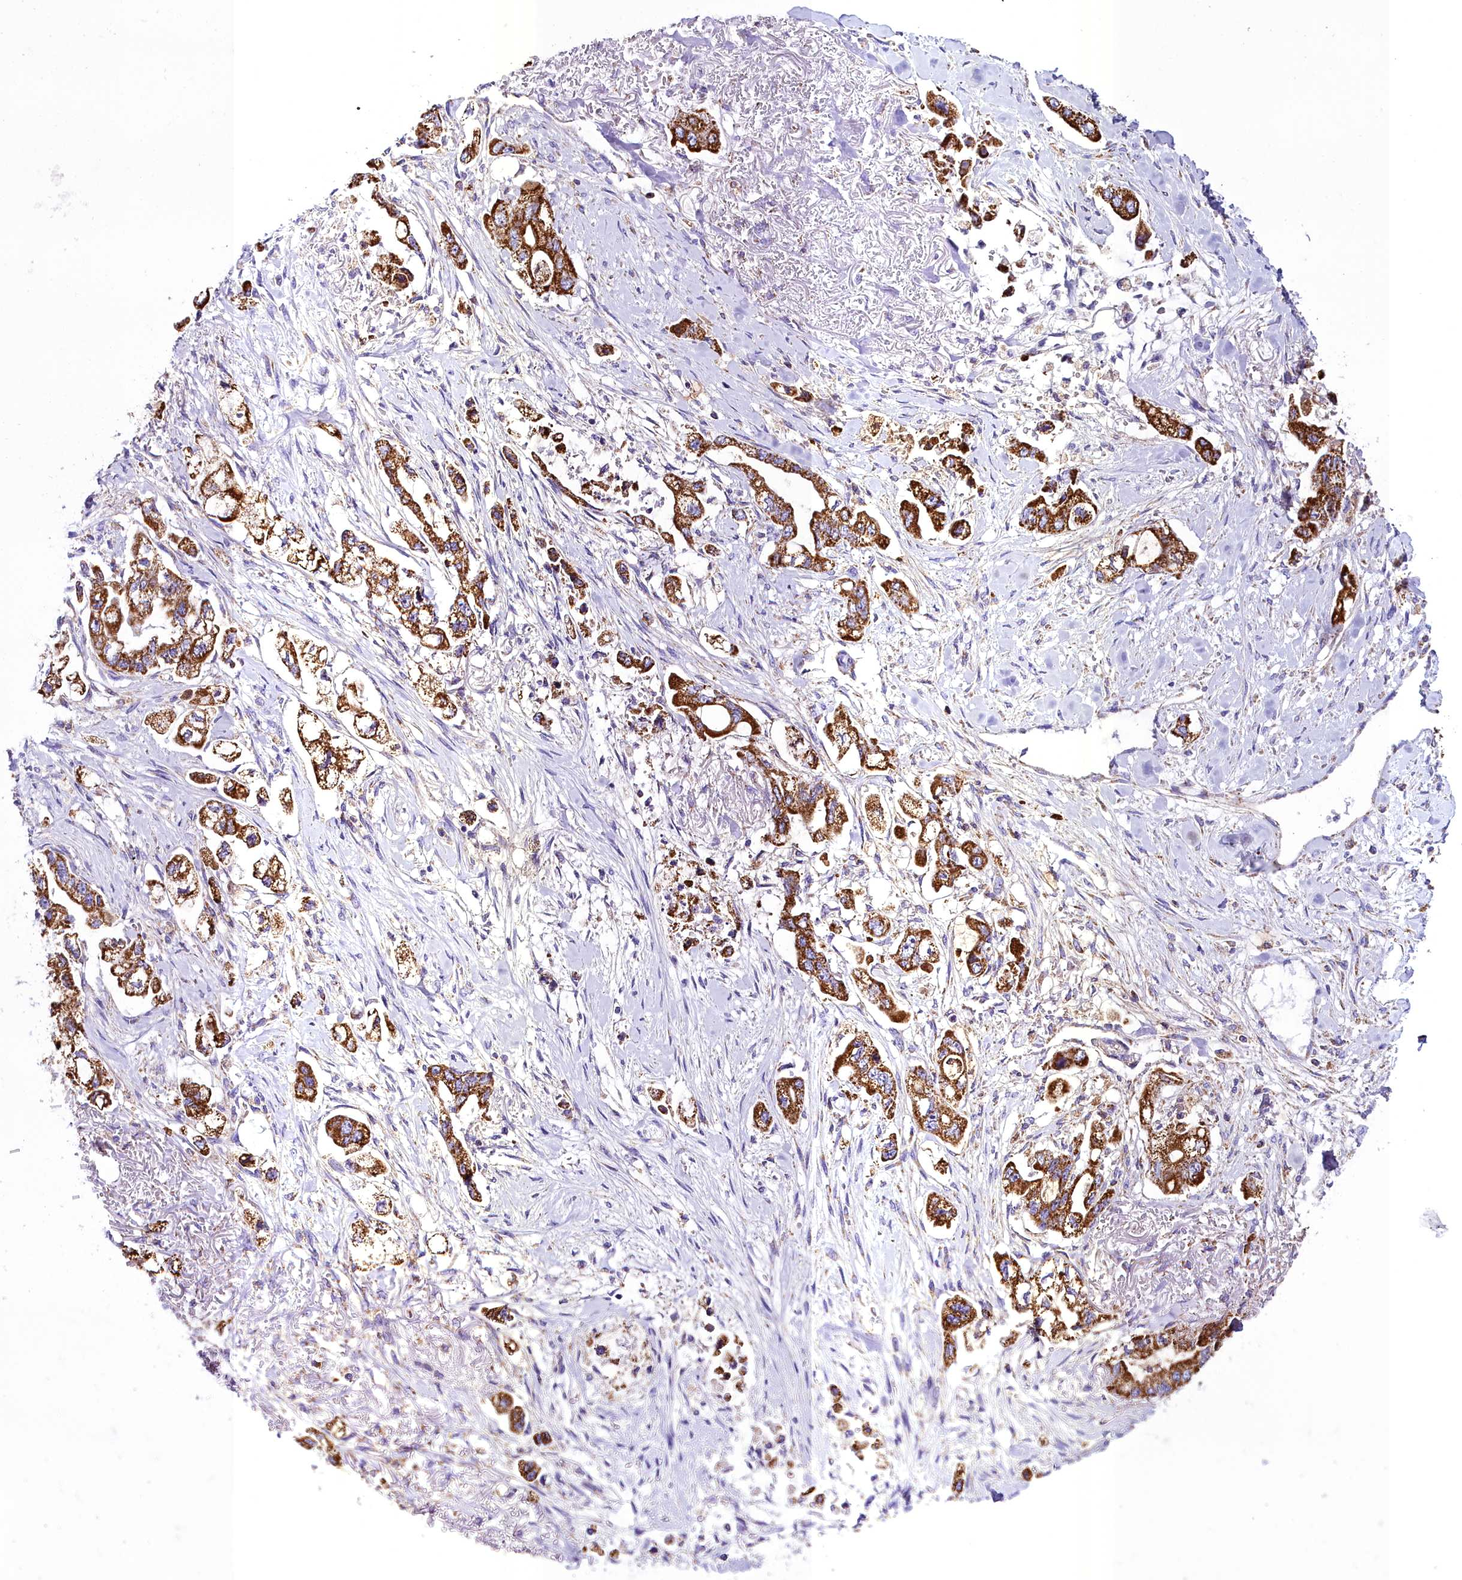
{"staining": {"intensity": "strong", "quantity": ">75%", "location": "cytoplasmic/membranous"}, "tissue": "stomach cancer", "cell_type": "Tumor cells", "image_type": "cancer", "snomed": [{"axis": "morphology", "description": "Adenocarcinoma, NOS"}, {"axis": "topography", "description": "Stomach"}], "caption": "Immunohistochemistry staining of adenocarcinoma (stomach), which exhibits high levels of strong cytoplasmic/membranous expression in about >75% of tumor cells indicating strong cytoplasmic/membranous protein positivity. The staining was performed using DAB (3,3'-diaminobenzidine) (brown) for protein detection and nuclei were counterstained in hematoxylin (blue).", "gene": "WDFY3", "patient": {"sex": "male", "age": 62}}